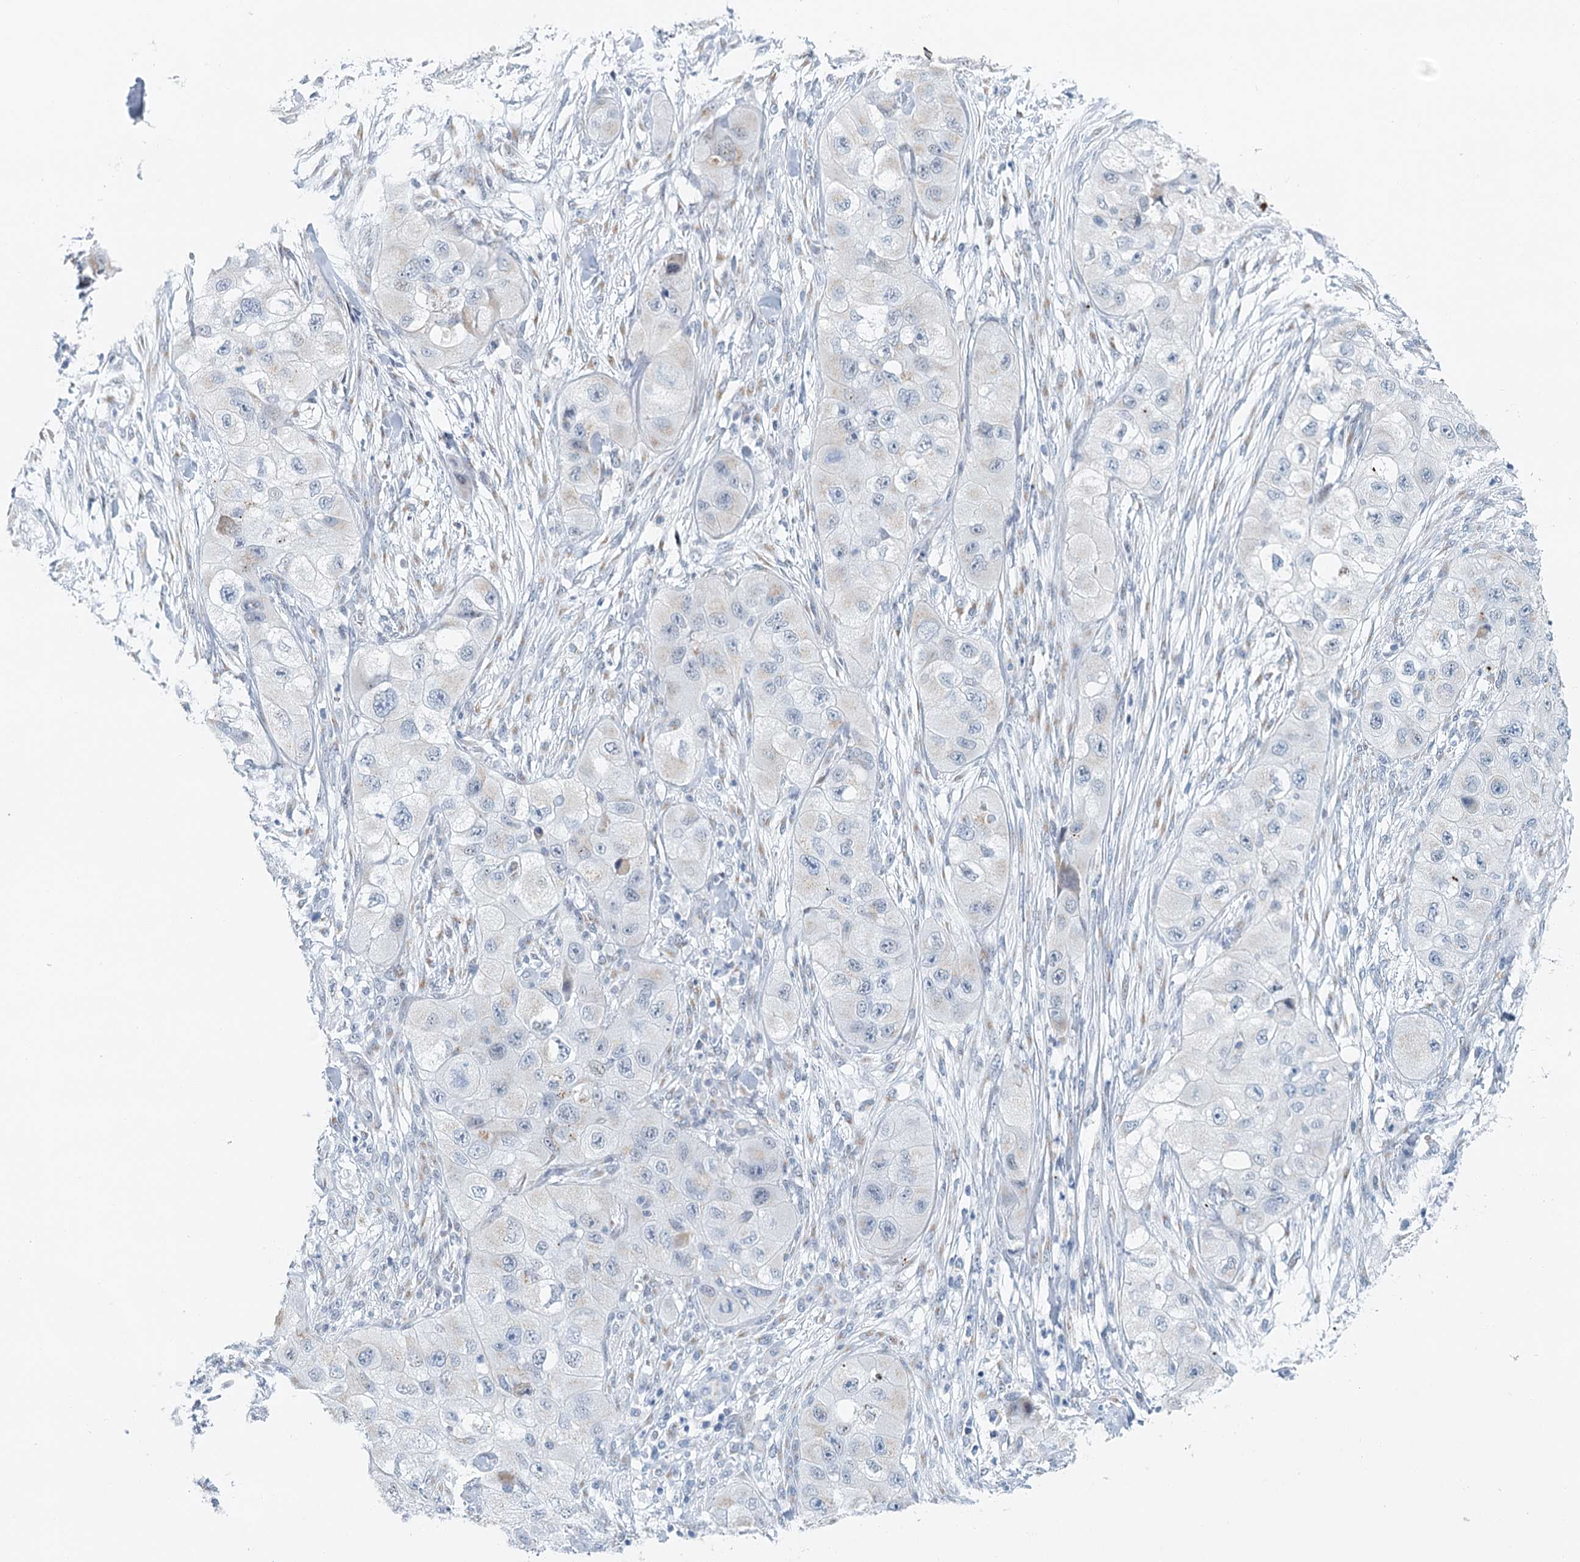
{"staining": {"intensity": "negative", "quantity": "none", "location": "none"}, "tissue": "skin cancer", "cell_type": "Tumor cells", "image_type": "cancer", "snomed": [{"axis": "morphology", "description": "Squamous cell carcinoma, NOS"}, {"axis": "topography", "description": "Skin"}, {"axis": "topography", "description": "Subcutis"}], "caption": "Protein analysis of skin cancer (squamous cell carcinoma) shows no significant staining in tumor cells.", "gene": "ZNF527", "patient": {"sex": "male", "age": 73}}